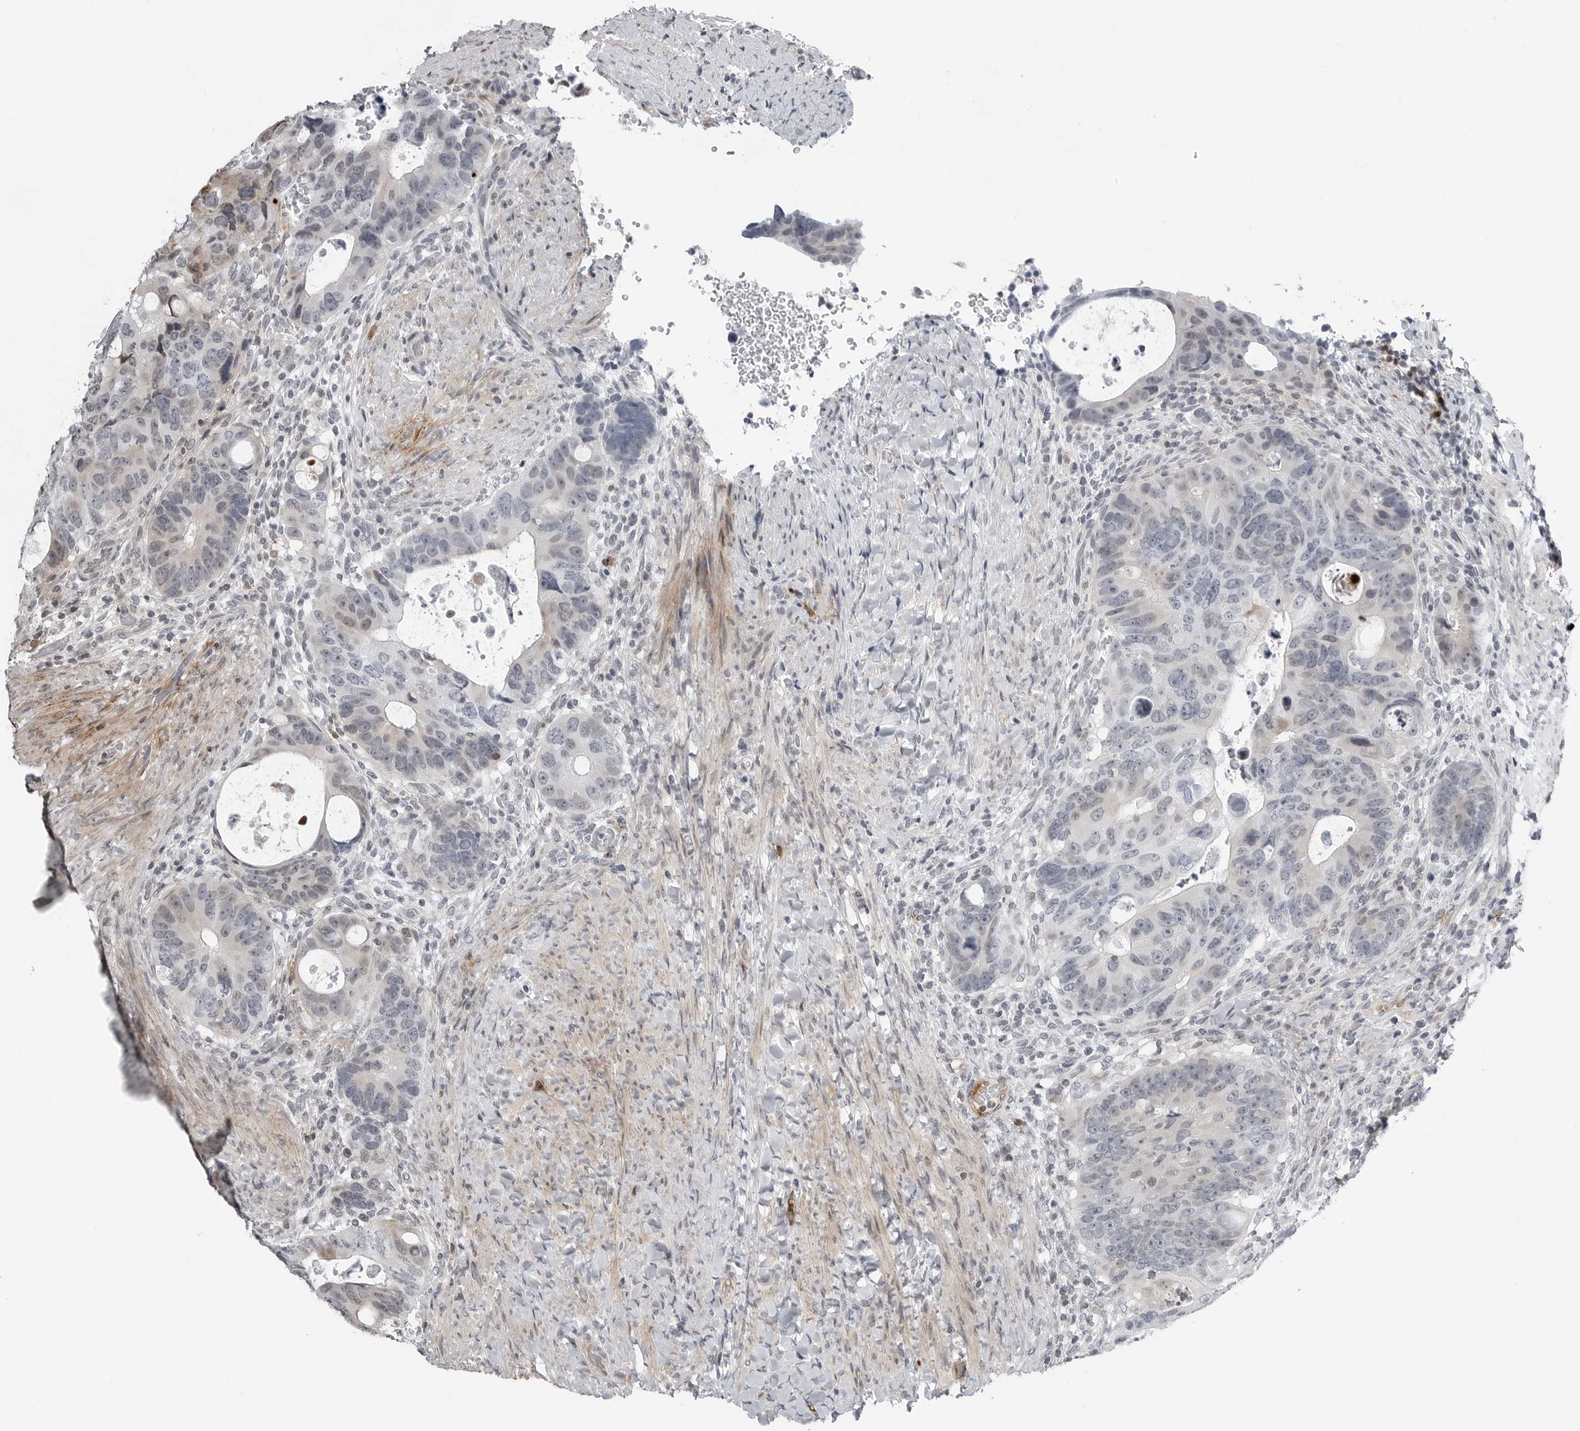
{"staining": {"intensity": "negative", "quantity": "none", "location": "none"}, "tissue": "colorectal cancer", "cell_type": "Tumor cells", "image_type": "cancer", "snomed": [{"axis": "morphology", "description": "Adenocarcinoma, NOS"}, {"axis": "topography", "description": "Rectum"}], "caption": "Protein analysis of colorectal adenocarcinoma reveals no significant staining in tumor cells. (DAB IHC visualized using brightfield microscopy, high magnification).", "gene": "CXCR5", "patient": {"sex": "male", "age": 59}}